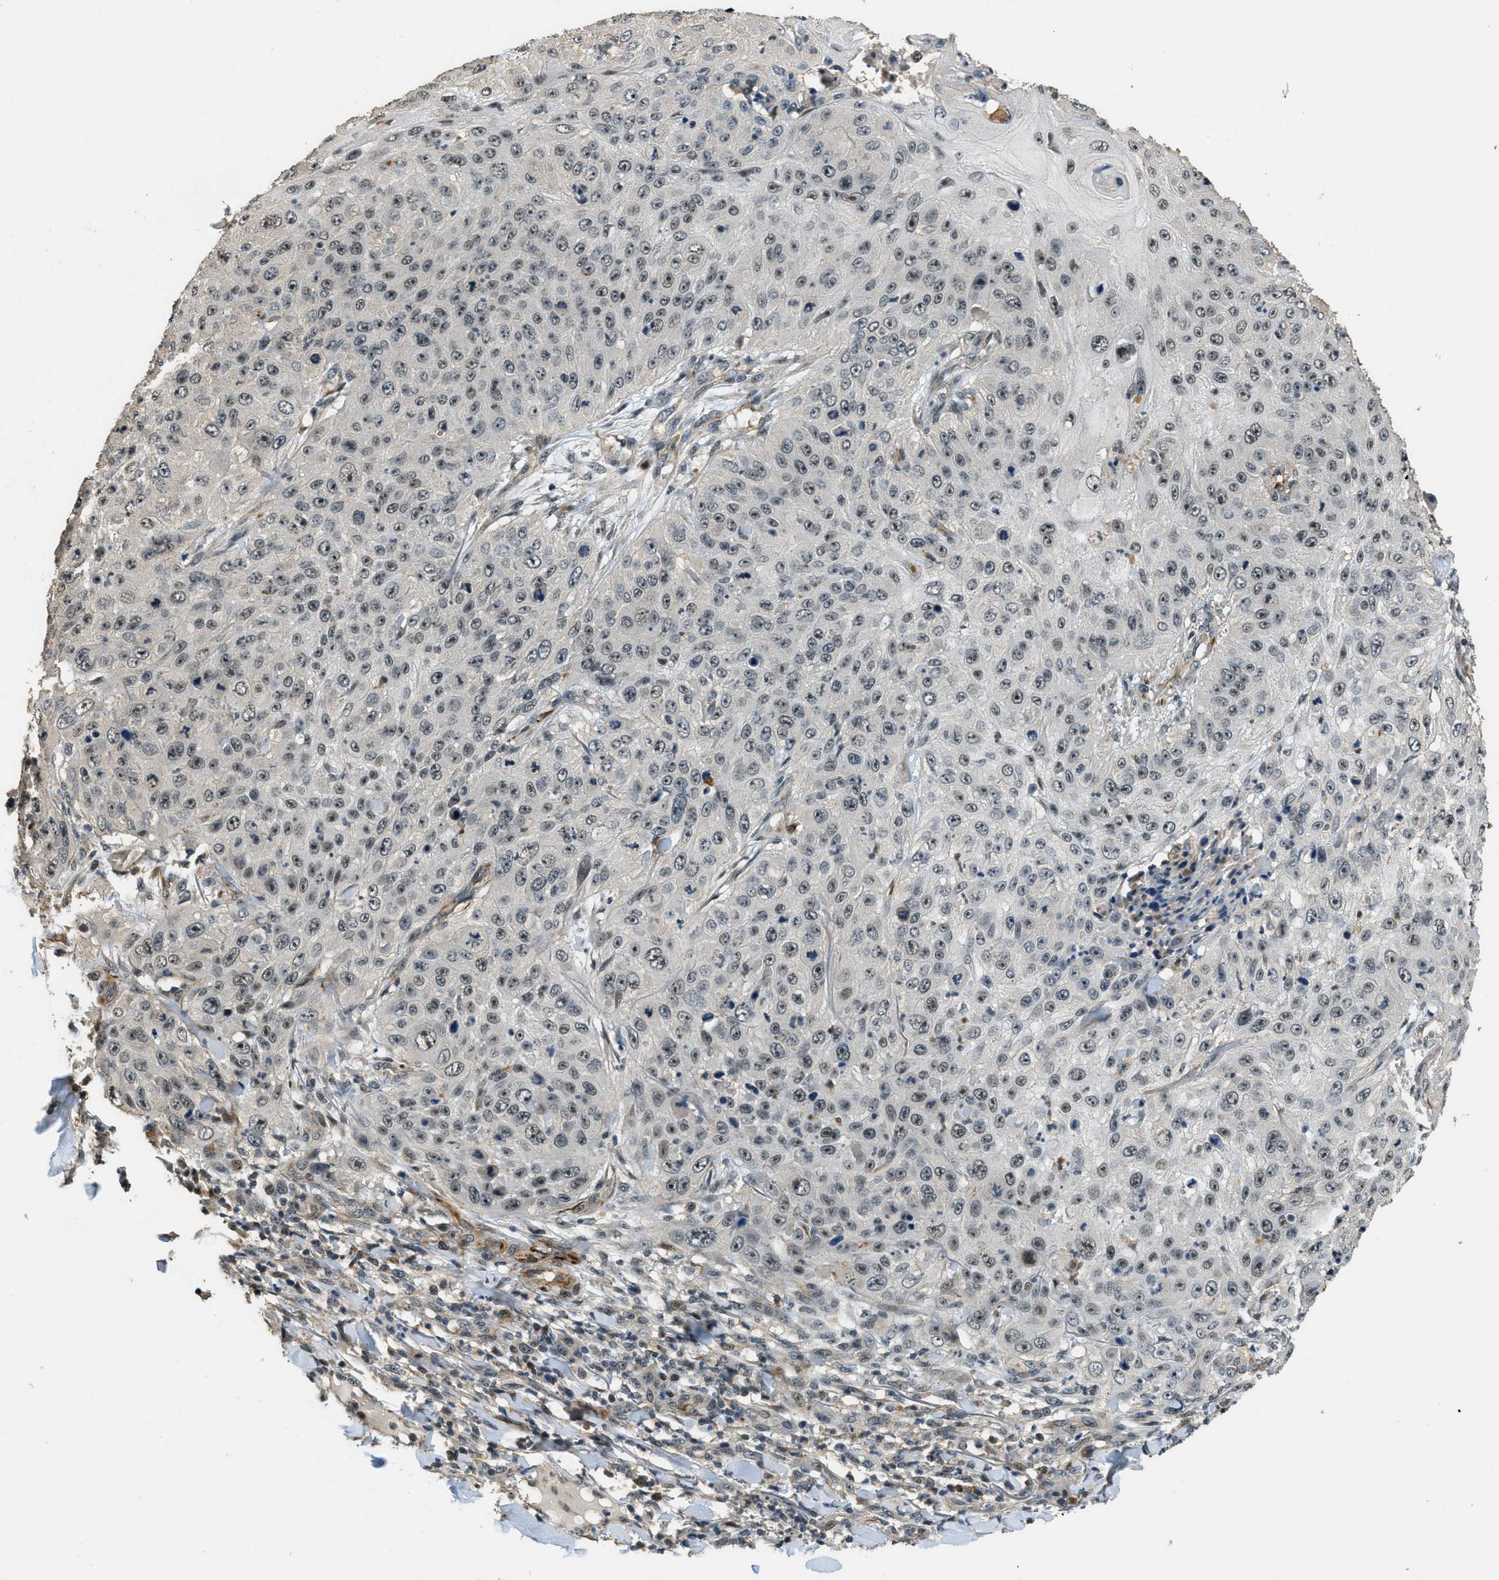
{"staining": {"intensity": "weak", "quantity": ">75%", "location": "nuclear"}, "tissue": "skin cancer", "cell_type": "Tumor cells", "image_type": "cancer", "snomed": [{"axis": "morphology", "description": "Squamous cell carcinoma, NOS"}, {"axis": "topography", "description": "Skin"}], "caption": "Immunohistochemical staining of skin squamous cell carcinoma exhibits low levels of weak nuclear protein staining in approximately >75% of tumor cells.", "gene": "MED21", "patient": {"sex": "female", "age": 80}}